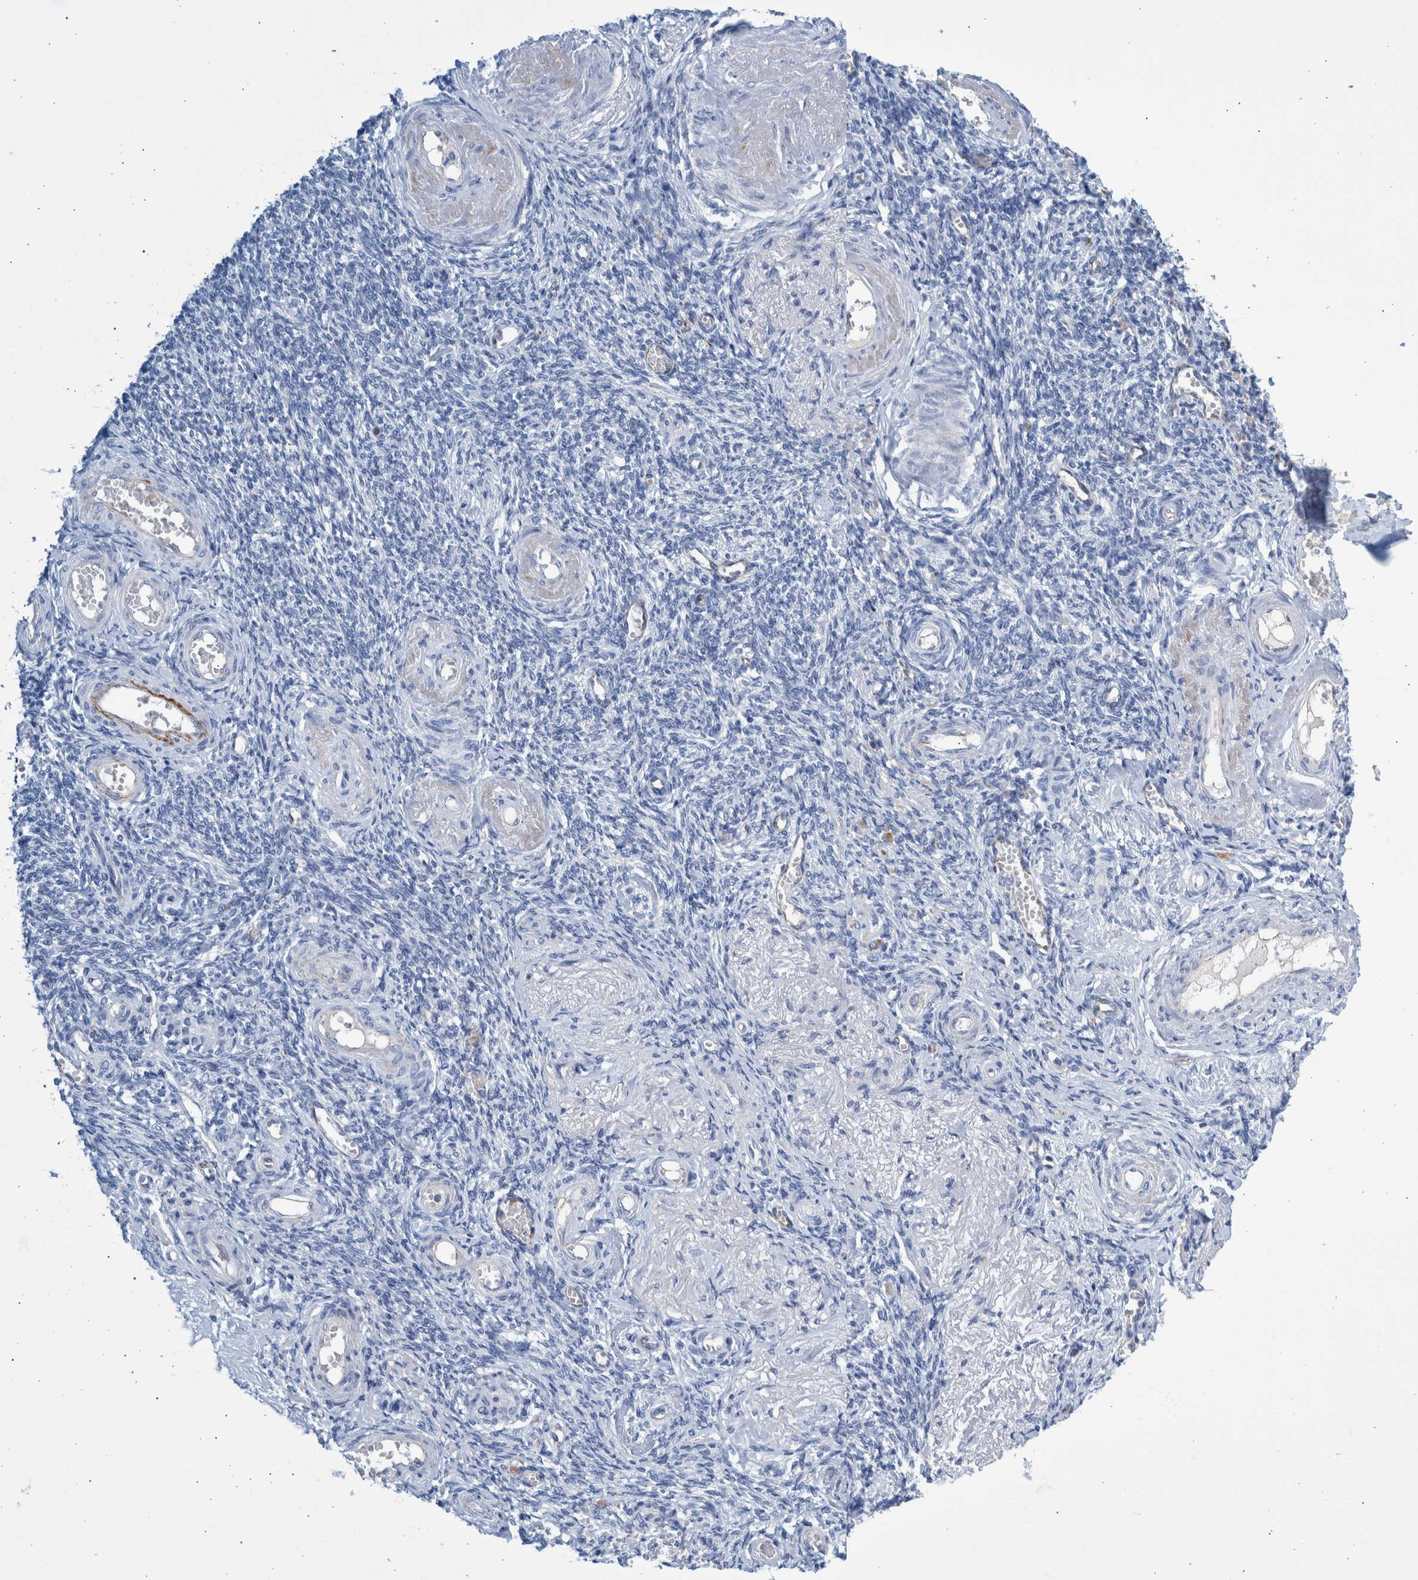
{"staining": {"intensity": "negative", "quantity": "none", "location": "none"}, "tissue": "adipose tissue", "cell_type": "Adipocytes", "image_type": "normal", "snomed": [{"axis": "morphology", "description": "Normal tissue, NOS"}, {"axis": "topography", "description": "Vascular tissue"}, {"axis": "topography", "description": "Fallopian tube"}, {"axis": "topography", "description": "Ovary"}], "caption": "High magnification brightfield microscopy of normal adipose tissue stained with DAB (3,3'-diaminobenzidine) (brown) and counterstained with hematoxylin (blue): adipocytes show no significant expression.", "gene": "SLC34A3", "patient": {"sex": "female", "age": 67}}